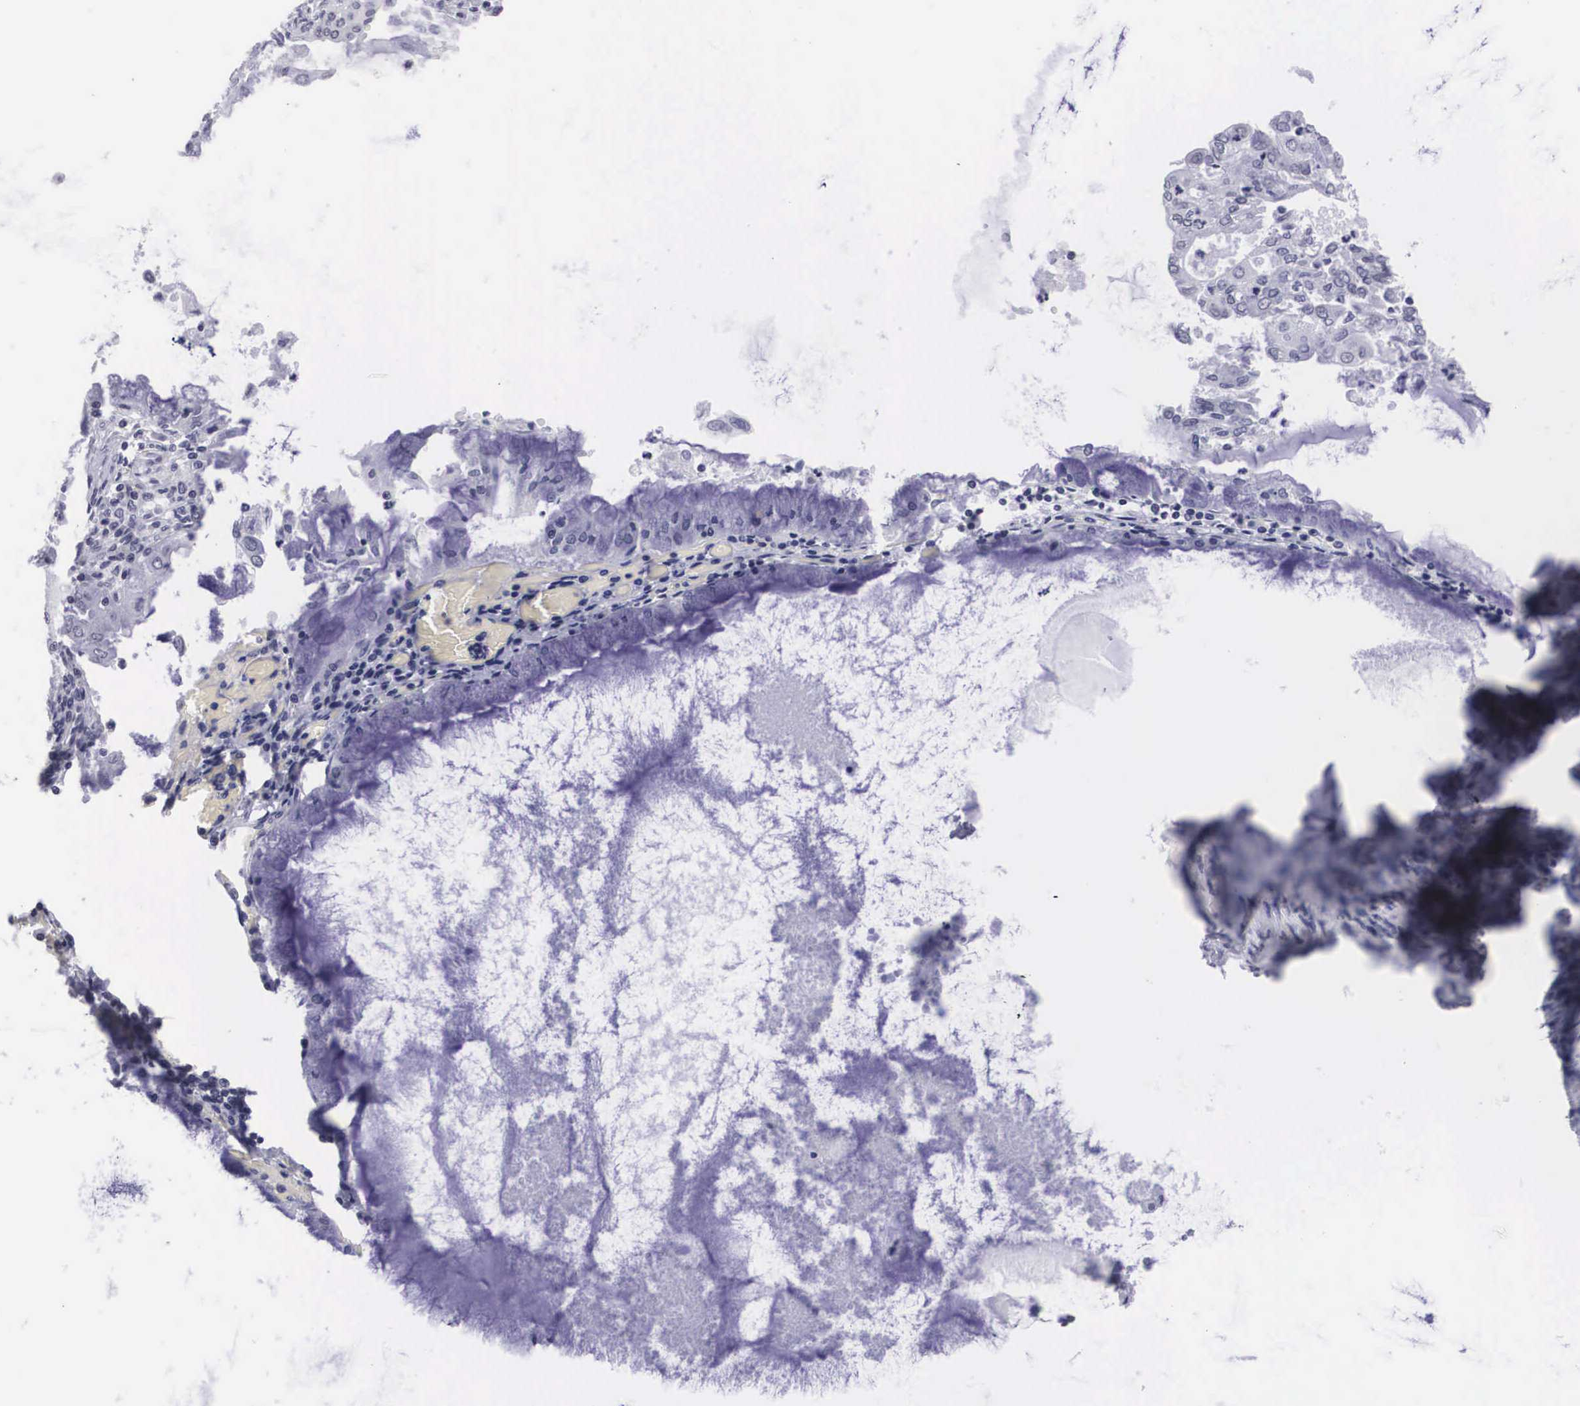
{"staining": {"intensity": "negative", "quantity": "none", "location": "none"}, "tissue": "endometrial cancer", "cell_type": "Tumor cells", "image_type": "cancer", "snomed": [{"axis": "morphology", "description": "Adenocarcinoma, NOS"}, {"axis": "topography", "description": "Endometrium"}], "caption": "Adenocarcinoma (endometrial) was stained to show a protein in brown. There is no significant expression in tumor cells. The staining is performed using DAB (3,3'-diaminobenzidine) brown chromogen with nuclei counter-stained in using hematoxylin.", "gene": "C22orf31", "patient": {"sex": "female", "age": 79}}